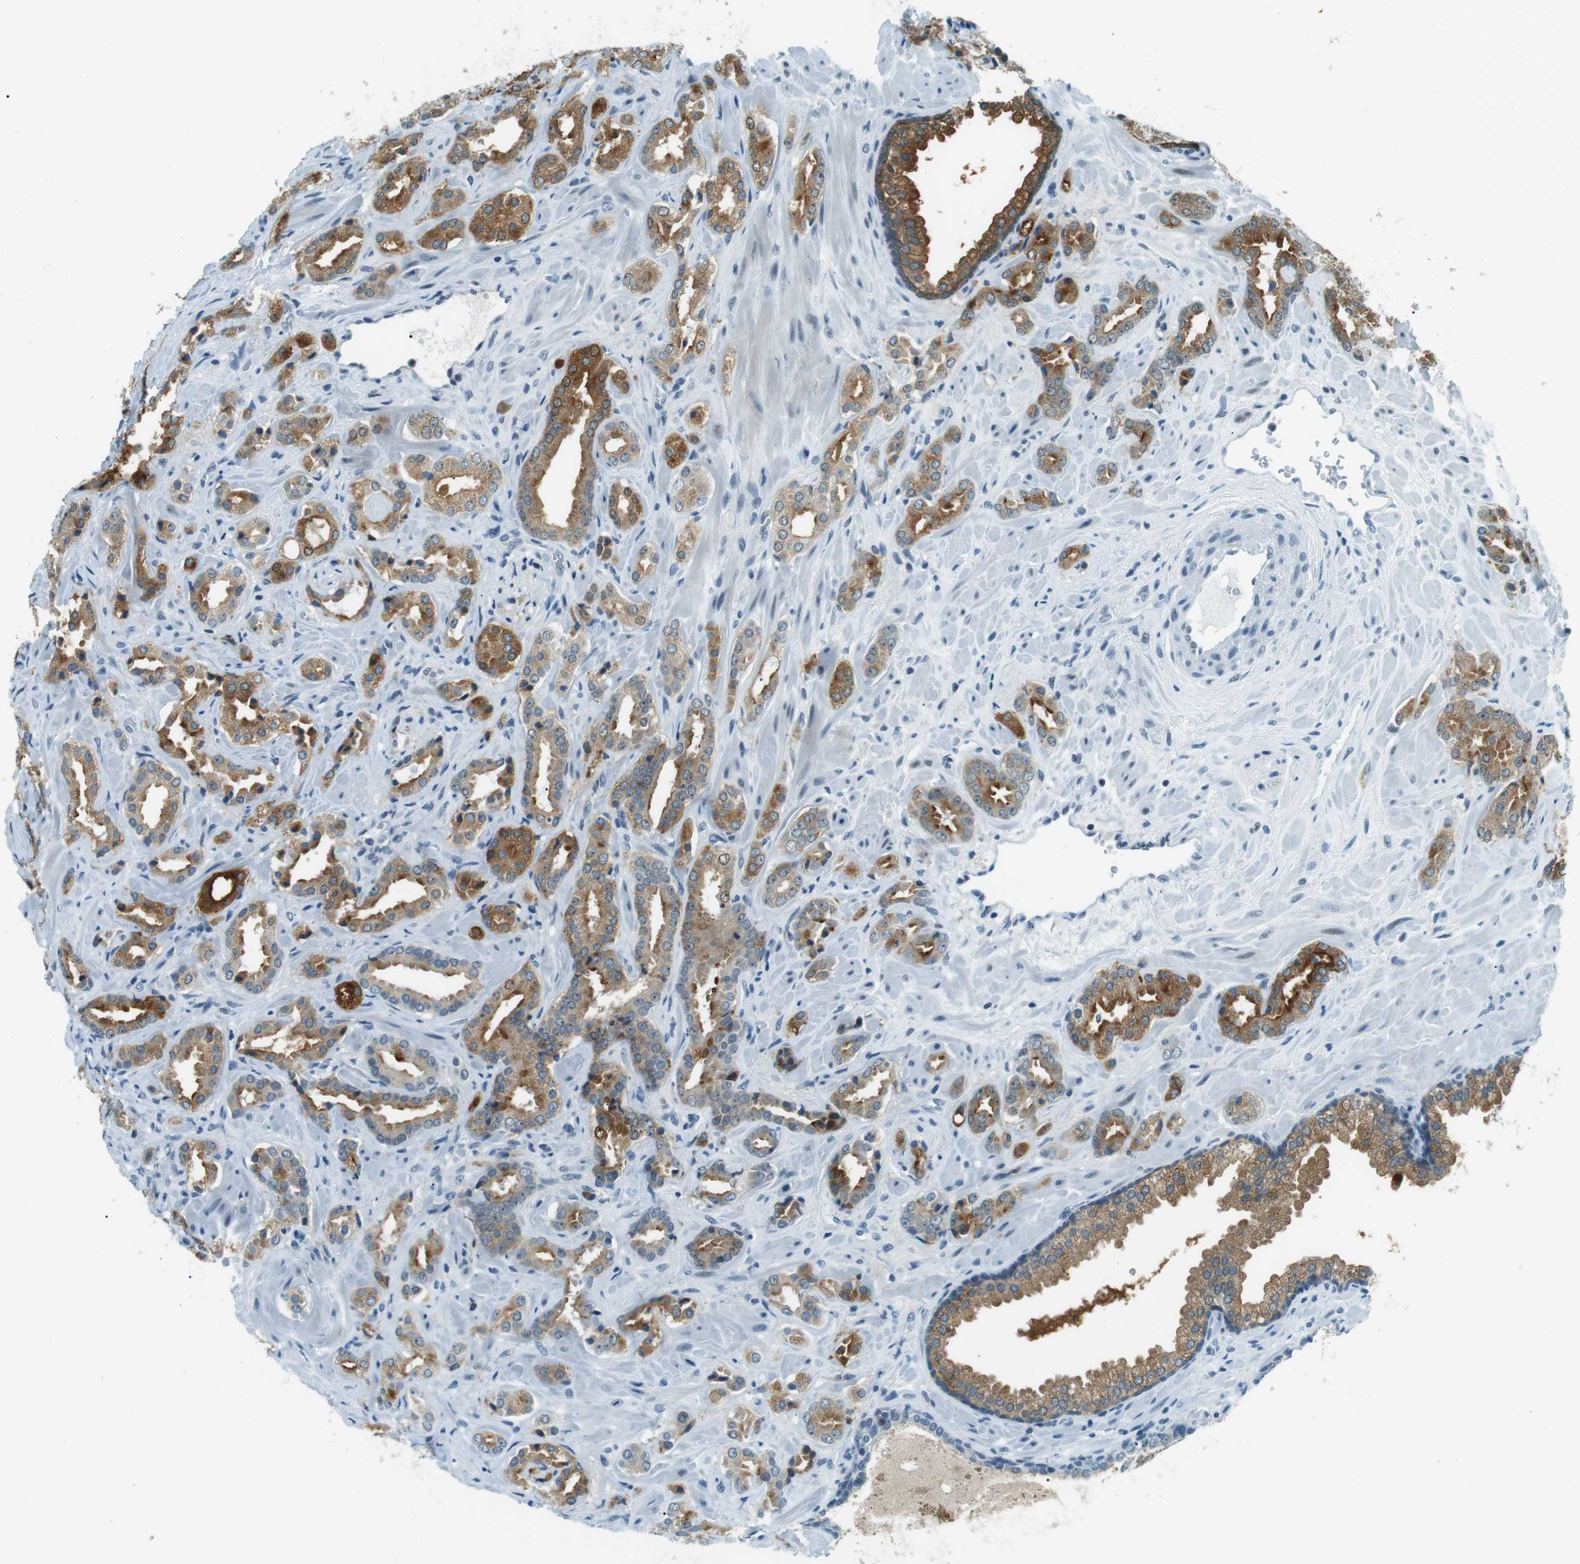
{"staining": {"intensity": "moderate", "quantity": ">75%", "location": "cytoplasmic/membranous"}, "tissue": "prostate cancer", "cell_type": "Tumor cells", "image_type": "cancer", "snomed": [{"axis": "morphology", "description": "Adenocarcinoma, High grade"}, {"axis": "topography", "description": "Prostate"}], "caption": "Immunohistochemistry (DAB) staining of adenocarcinoma (high-grade) (prostate) exhibits moderate cytoplasmic/membranous protein positivity in approximately >75% of tumor cells.", "gene": "PJA1", "patient": {"sex": "male", "age": 64}}